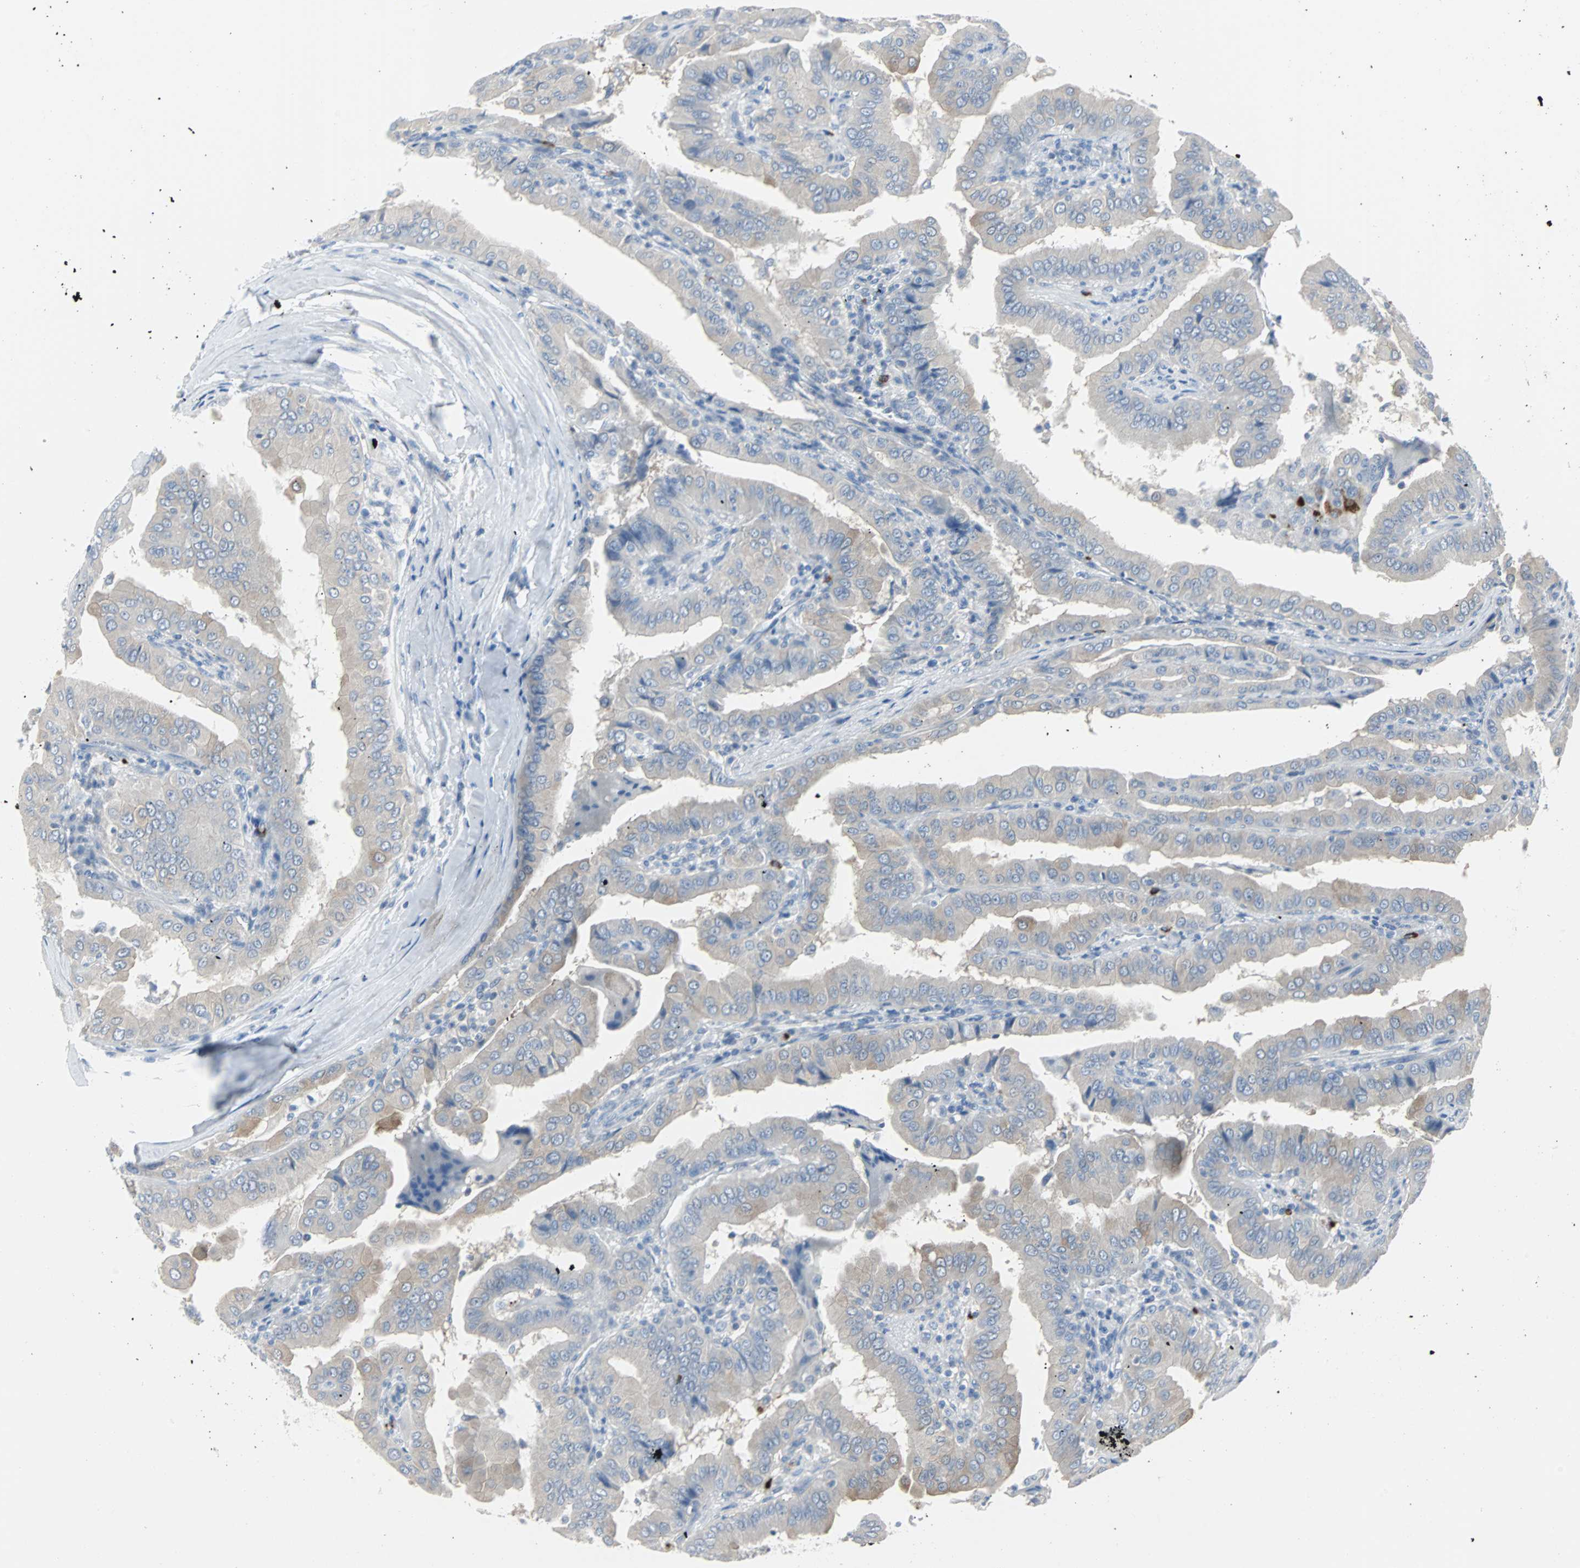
{"staining": {"intensity": "negative", "quantity": "none", "location": "none"}, "tissue": "thyroid cancer", "cell_type": "Tumor cells", "image_type": "cancer", "snomed": [{"axis": "morphology", "description": "Papillary adenocarcinoma, NOS"}, {"axis": "topography", "description": "Thyroid gland"}], "caption": "This histopathology image is of papillary adenocarcinoma (thyroid) stained with immunohistochemistry to label a protein in brown with the nuclei are counter-stained blue. There is no staining in tumor cells.", "gene": "RASA1", "patient": {"sex": "male", "age": 33}}